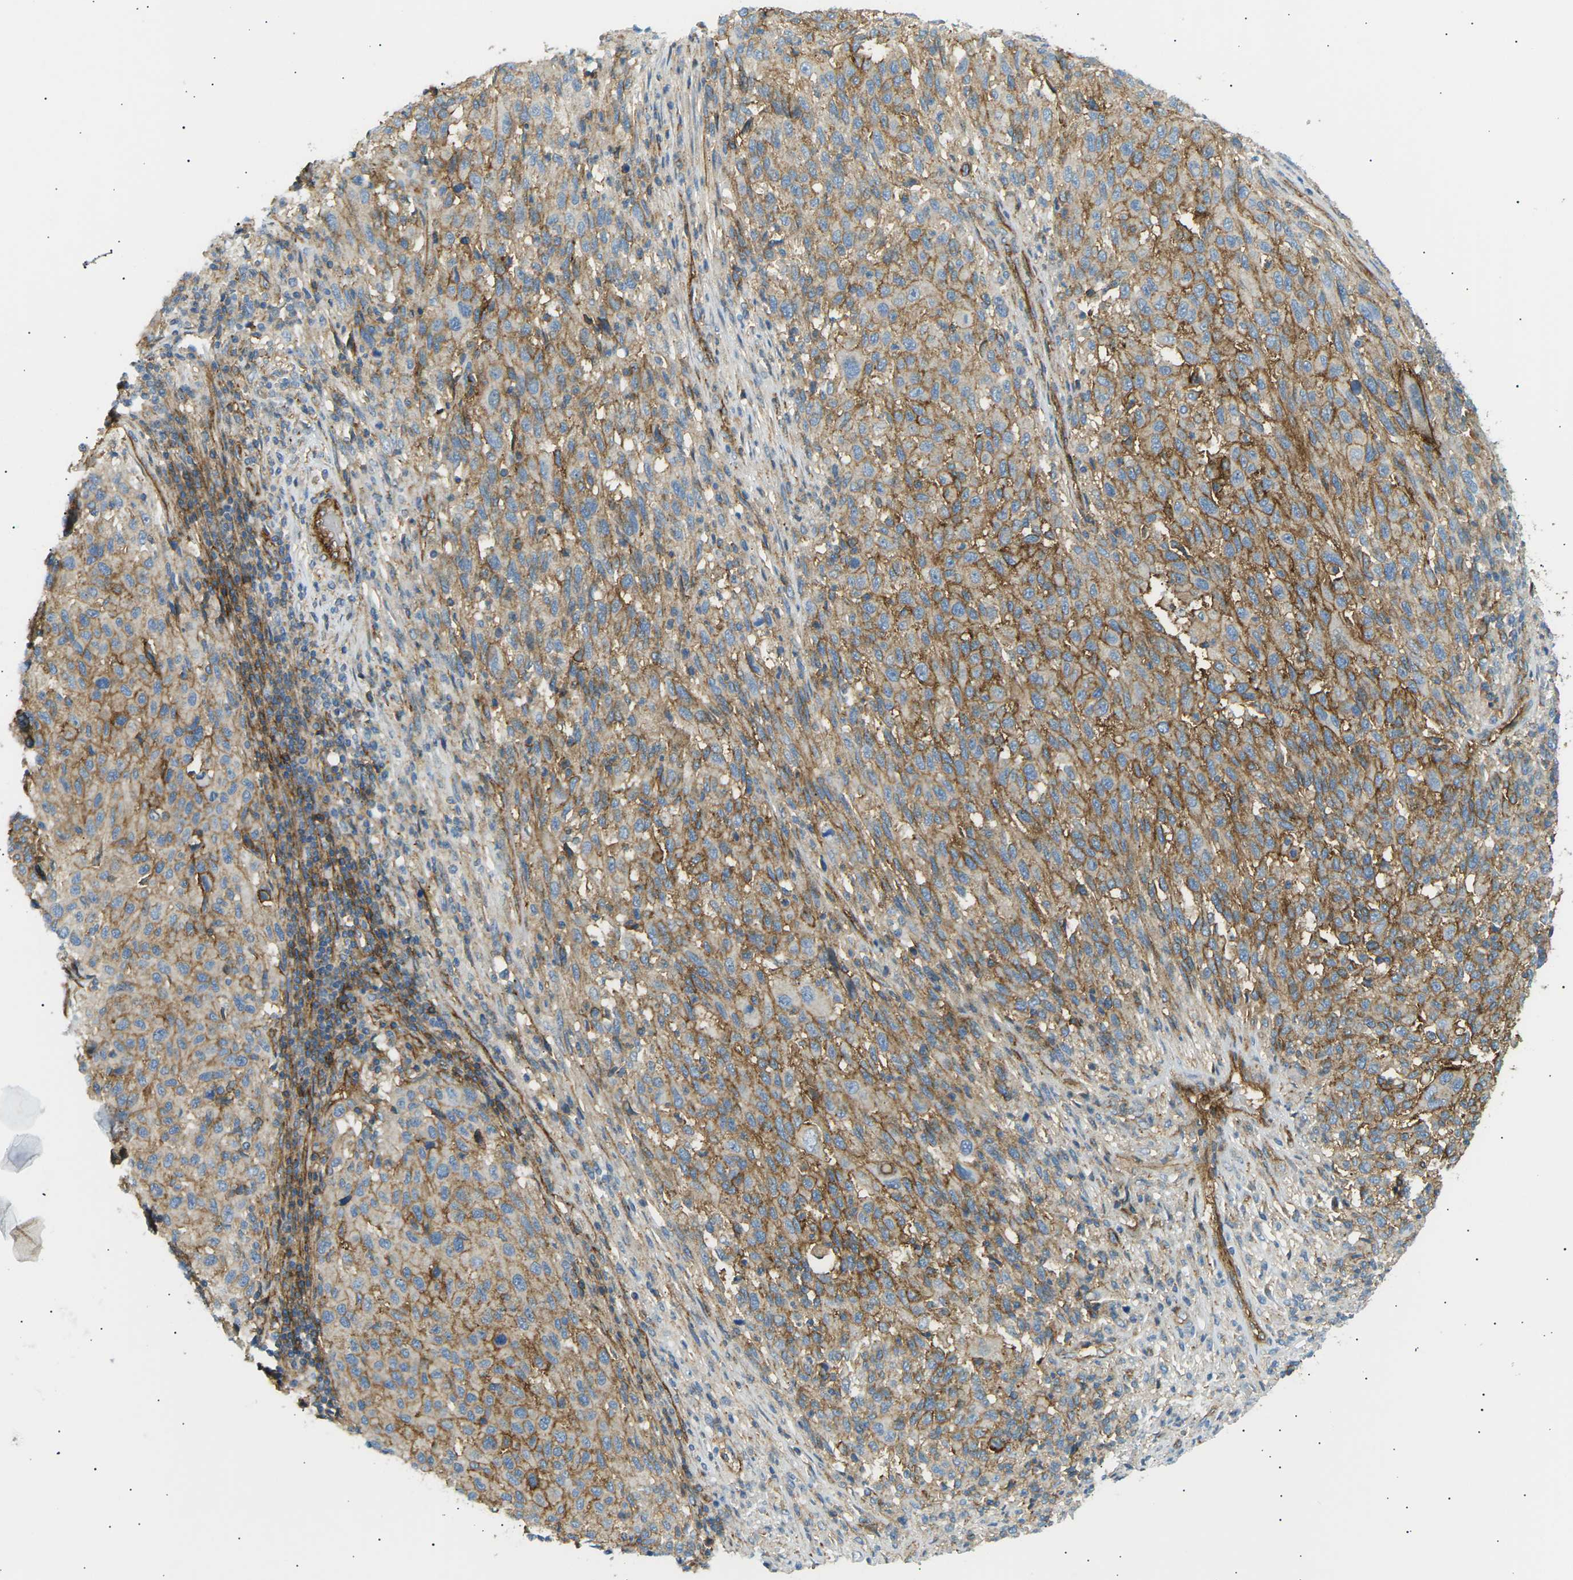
{"staining": {"intensity": "moderate", "quantity": ">75%", "location": "cytoplasmic/membranous"}, "tissue": "melanoma", "cell_type": "Tumor cells", "image_type": "cancer", "snomed": [{"axis": "morphology", "description": "Malignant melanoma, Metastatic site"}, {"axis": "topography", "description": "Lymph node"}], "caption": "Malignant melanoma (metastatic site) tissue exhibits moderate cytoplasmic/membranous expression in approximately >75% of tumor cells, visualized by immunohistochemistry.", "gene": "ATP2B4", "patient": {"sex": "male", "age": 61}}